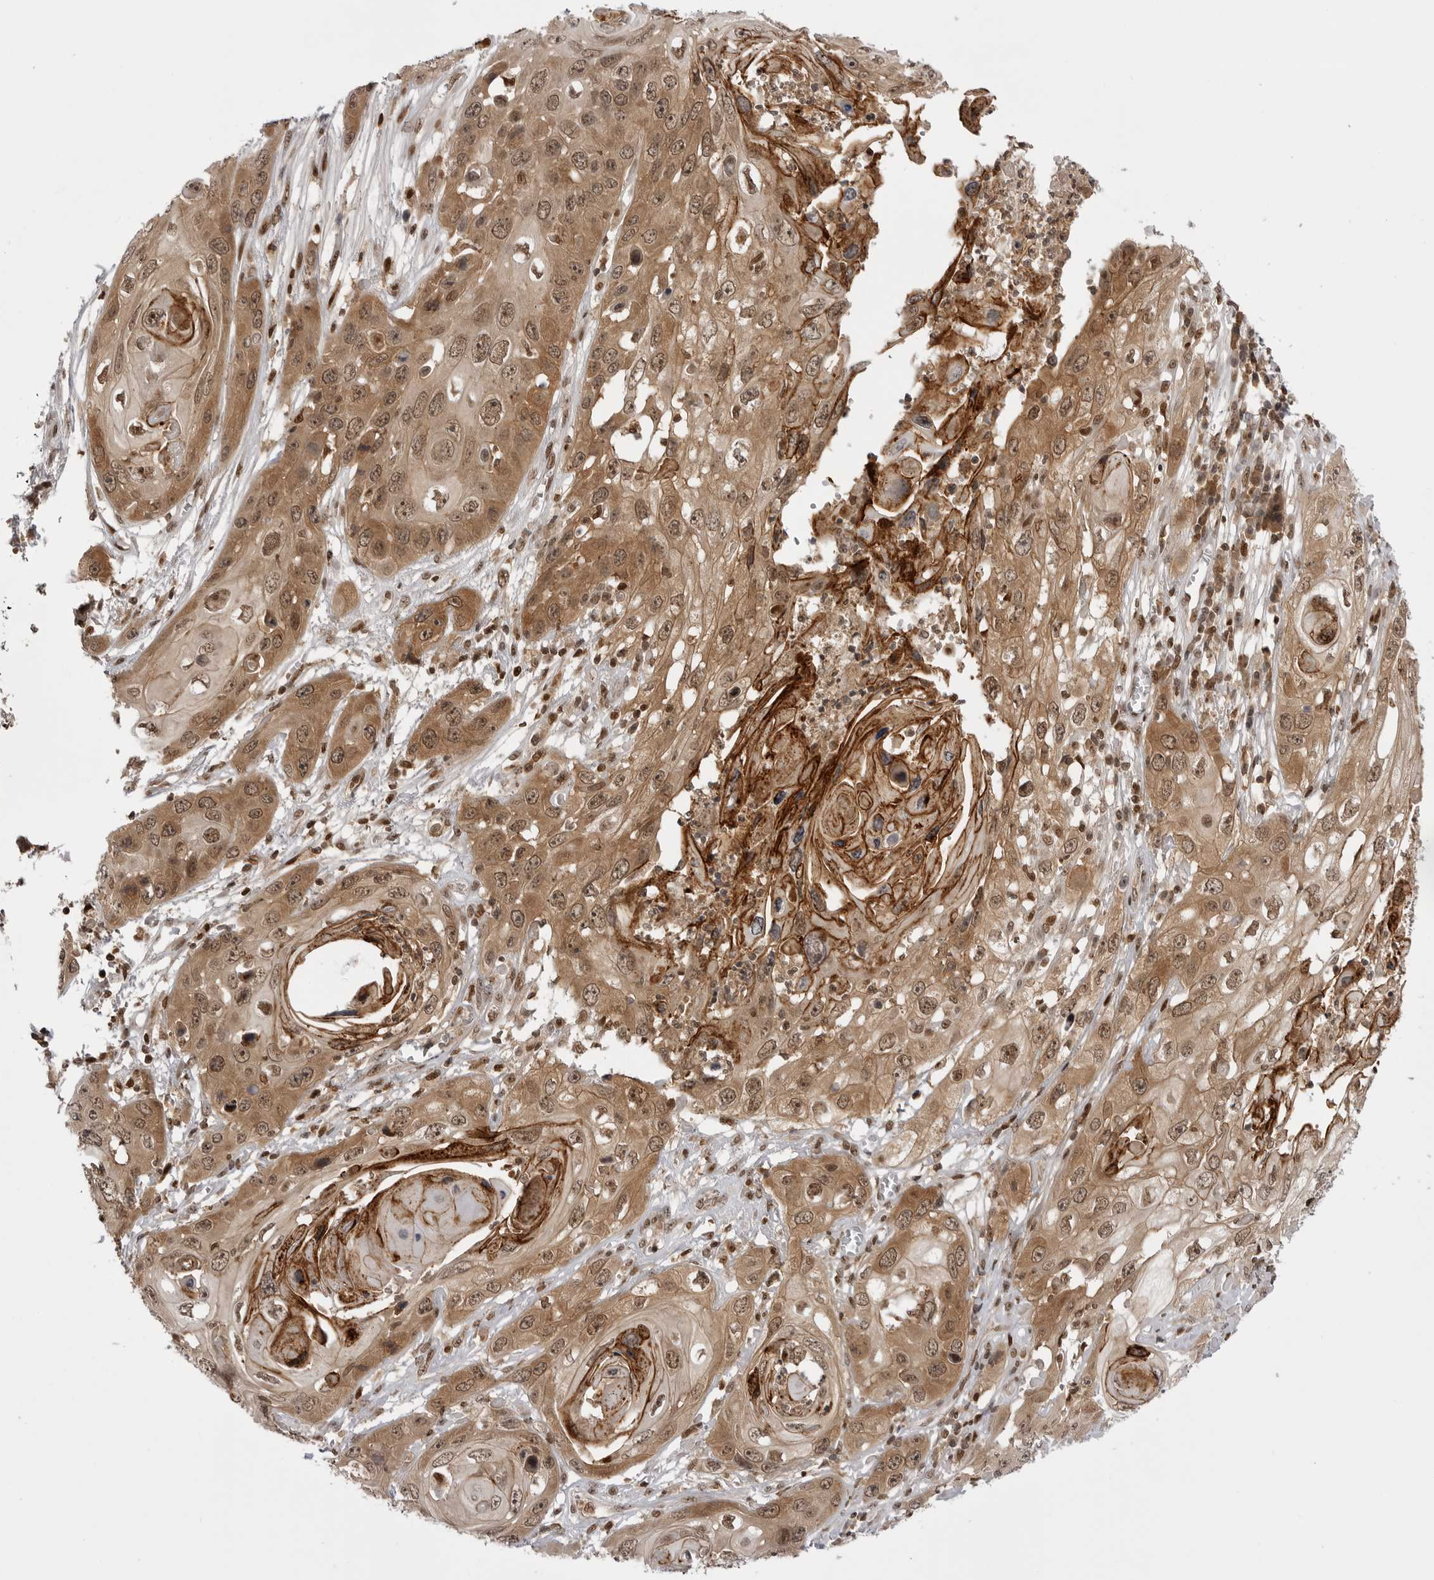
{"staining": {"intensity": "moderate", "quantity": ">75%", "location": "cytoplasmic/membranous,nuclear"}, "tissue": "skin cancer", "cell_type": "Tumor cells", "image_type": "cancer", "snomed": [{"axis": "morphology", "description": "Squamous cell carcinoma, NOS"}, {"axis": "topography", "description": "Skin"}], "caption": "Immunohistochemistry micrograph of skin cancer stained for a protein (brown), which shows medium levels of moderate cytoplasmic/membranous and nuclear positivity in approximately >75% of tumor cells.", "gene": "PTK2B", "patient": {"sex": "male", "age": 55}}